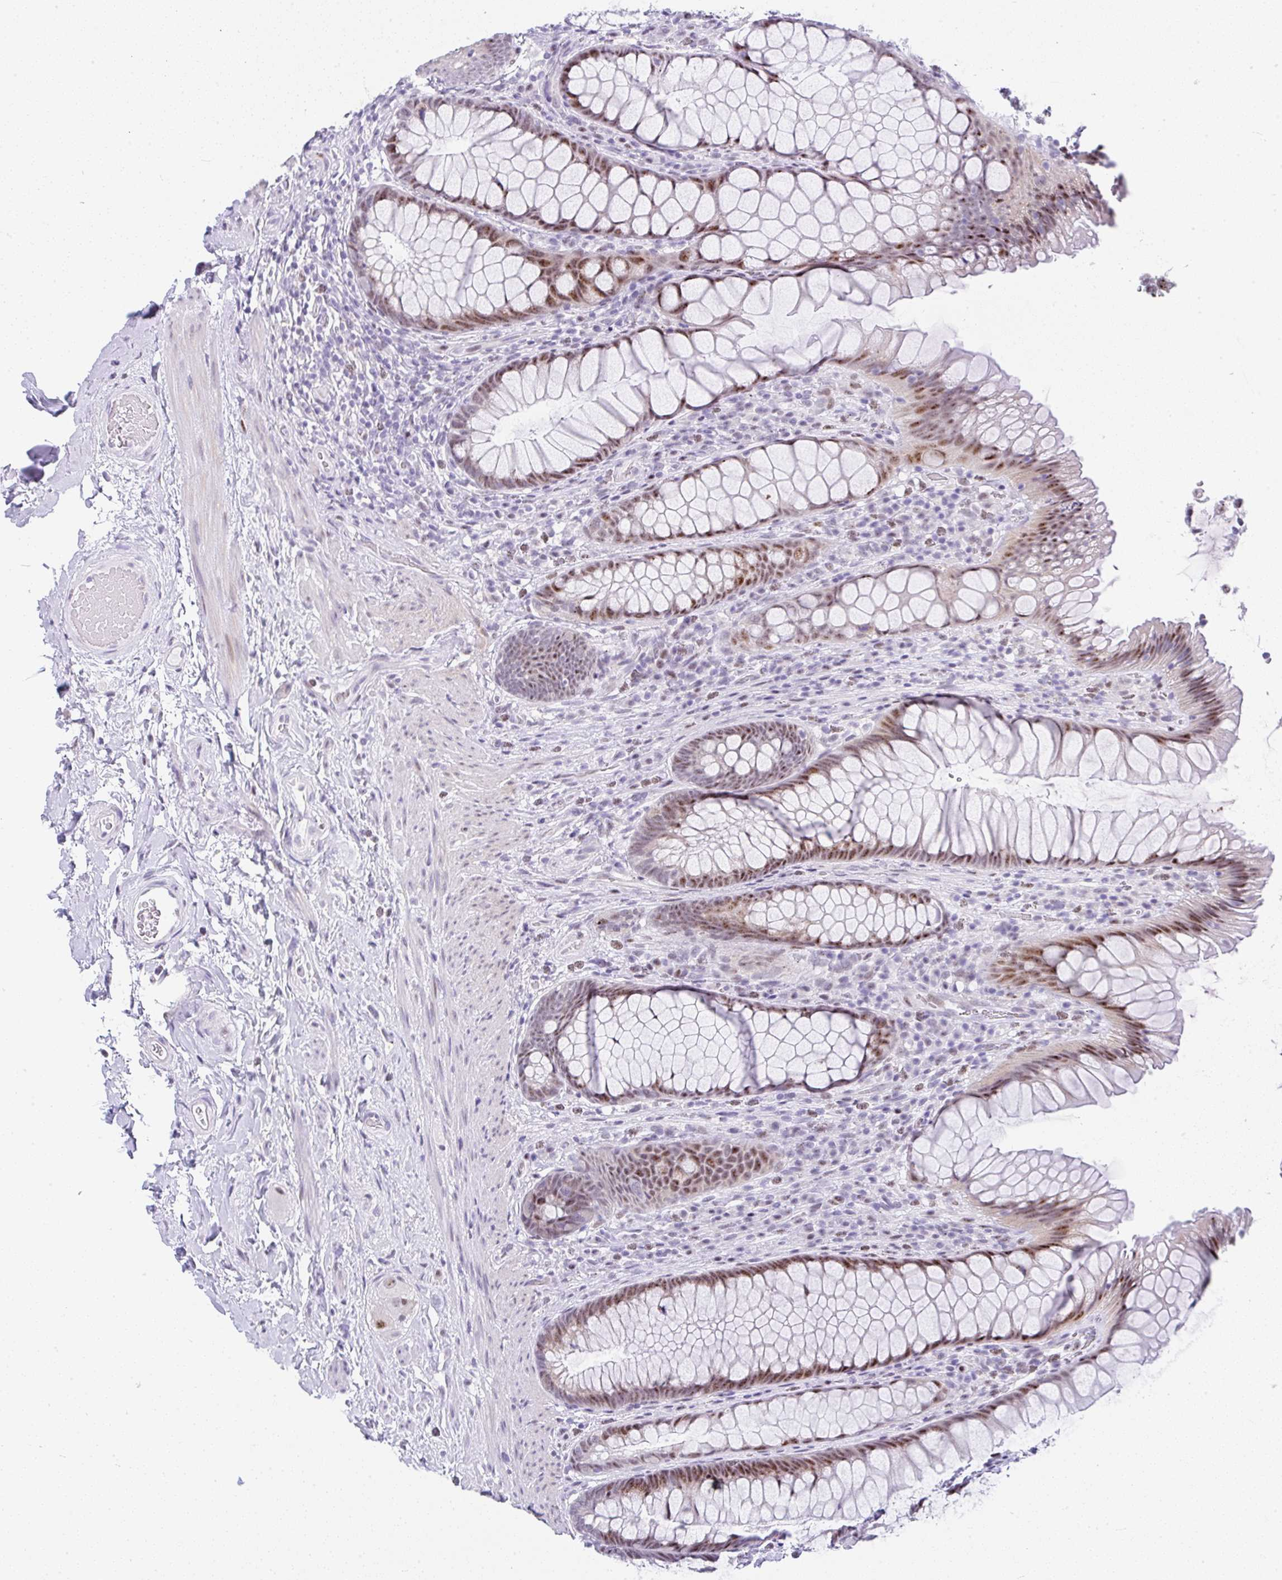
{"staining": {"intensity": "moderate", "quantity": ">75%", "location": "nuclear"}, "tissue": "rectum", "cell_type": "Glandular cells", "image_type": "normal", "snomed": [{"axis": "morphology", "description": "Normal tissue, NOS"}, {"axis": "topography", "description": "Rectum"}], "caption": "About >75% of glandular cells in benign human rectum reveal moderate nuclear protein positivity as visualized by brown immunohistochemical staining.", "gene": "NR1D2", "patient": {"sex": "male", "age": 53}}